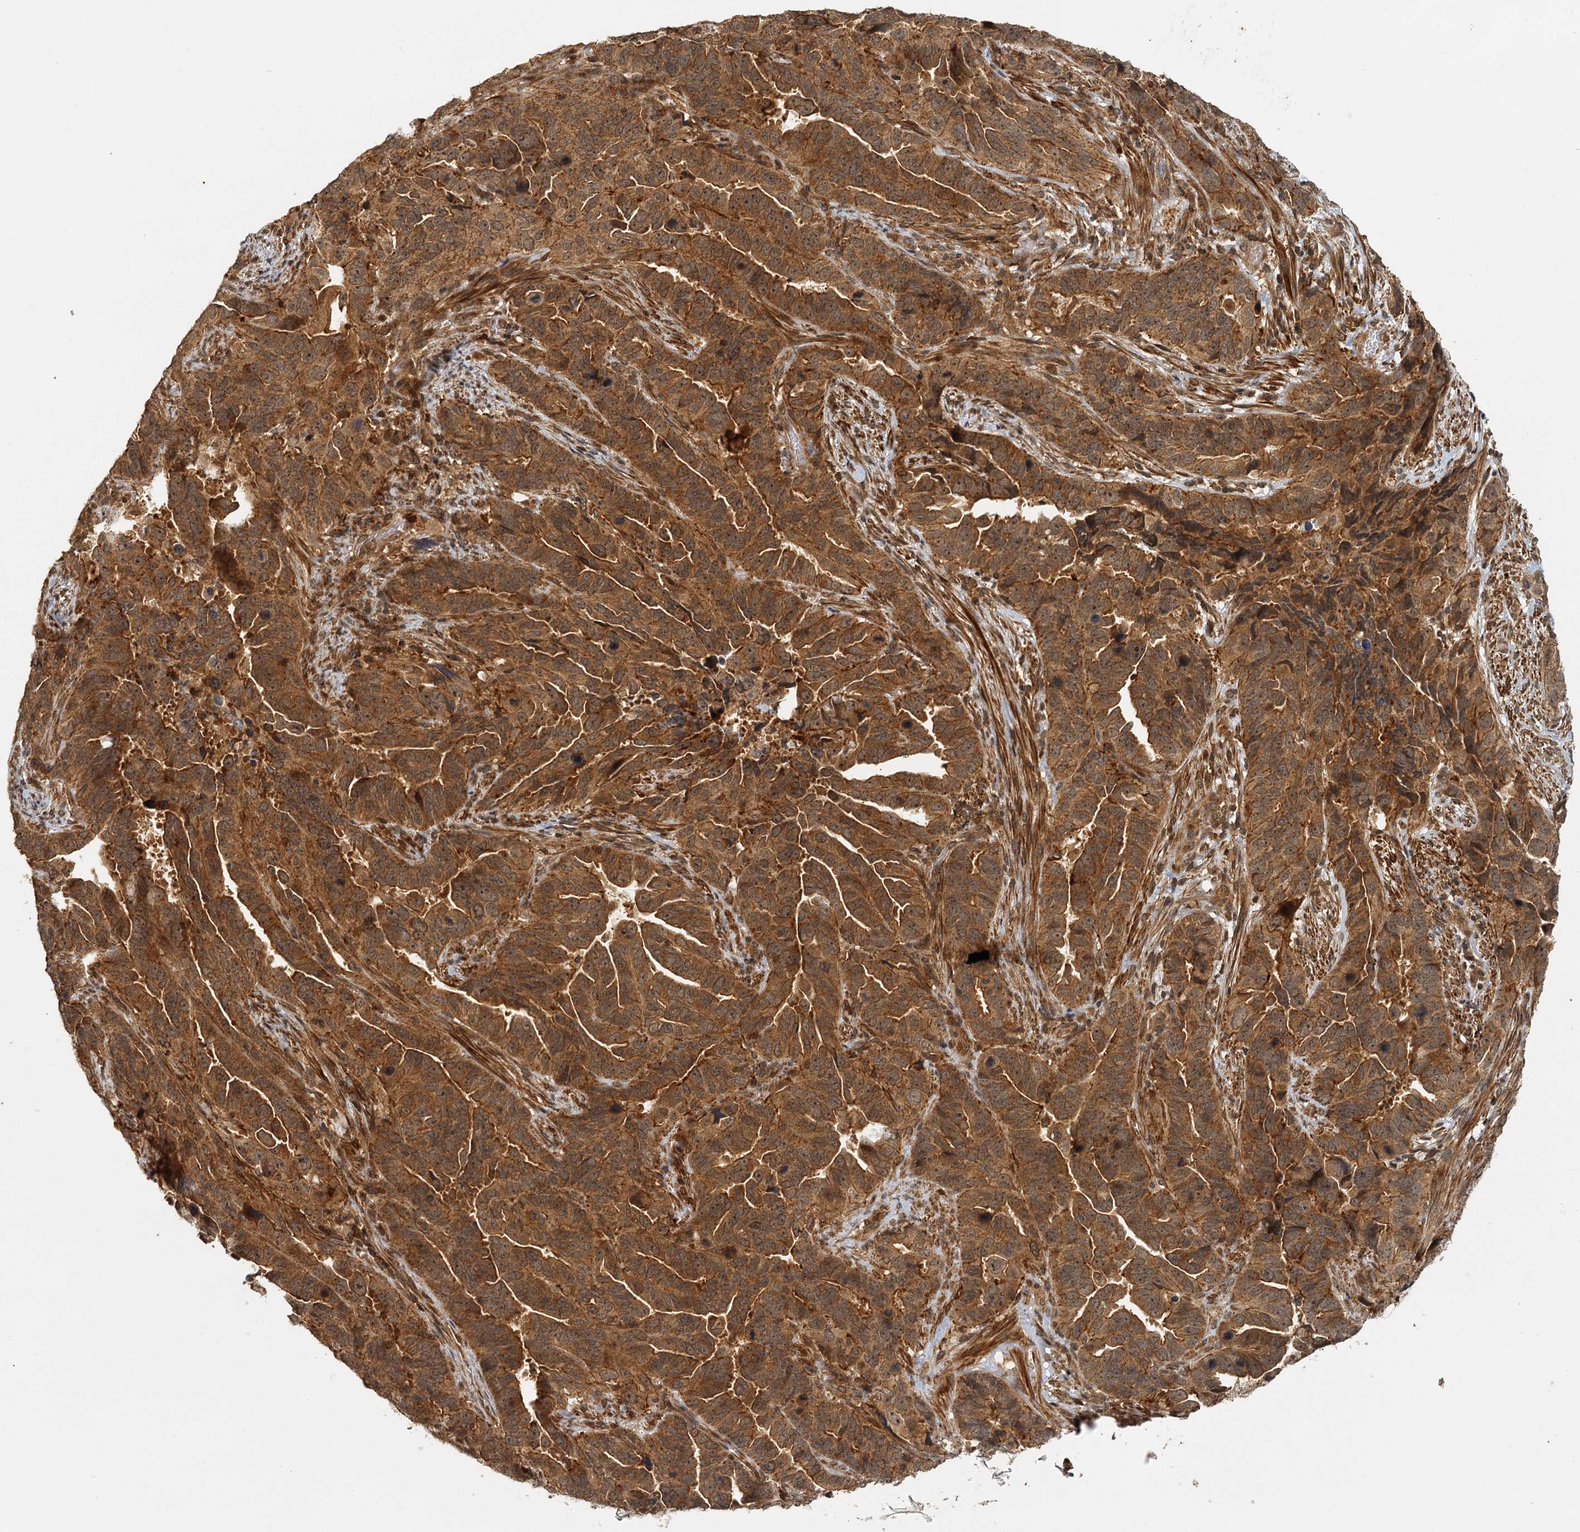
{"staining": {"intensity": "moderate", "quantity": ">75%", "location": "cytoplasmic/membranous,nuclear"}, "tissue": "endometrial cancer", "cell_type": "Tumor cells", "image_type": "cancer", "snomed": [{"axis": "morphology", "description": "Adenocarcinoma, NOS"}, {"axis": "topography", "description": "Endometrium"}], "caption": "An image of human endometrial cancer (adenocarcinoma) stained for a protein displays moderate cytoplasmic/membranous and nuclear brown staining in tumor cells.", "gene": "ZNF549", "patient": {"sex": "female", "age": 65}}